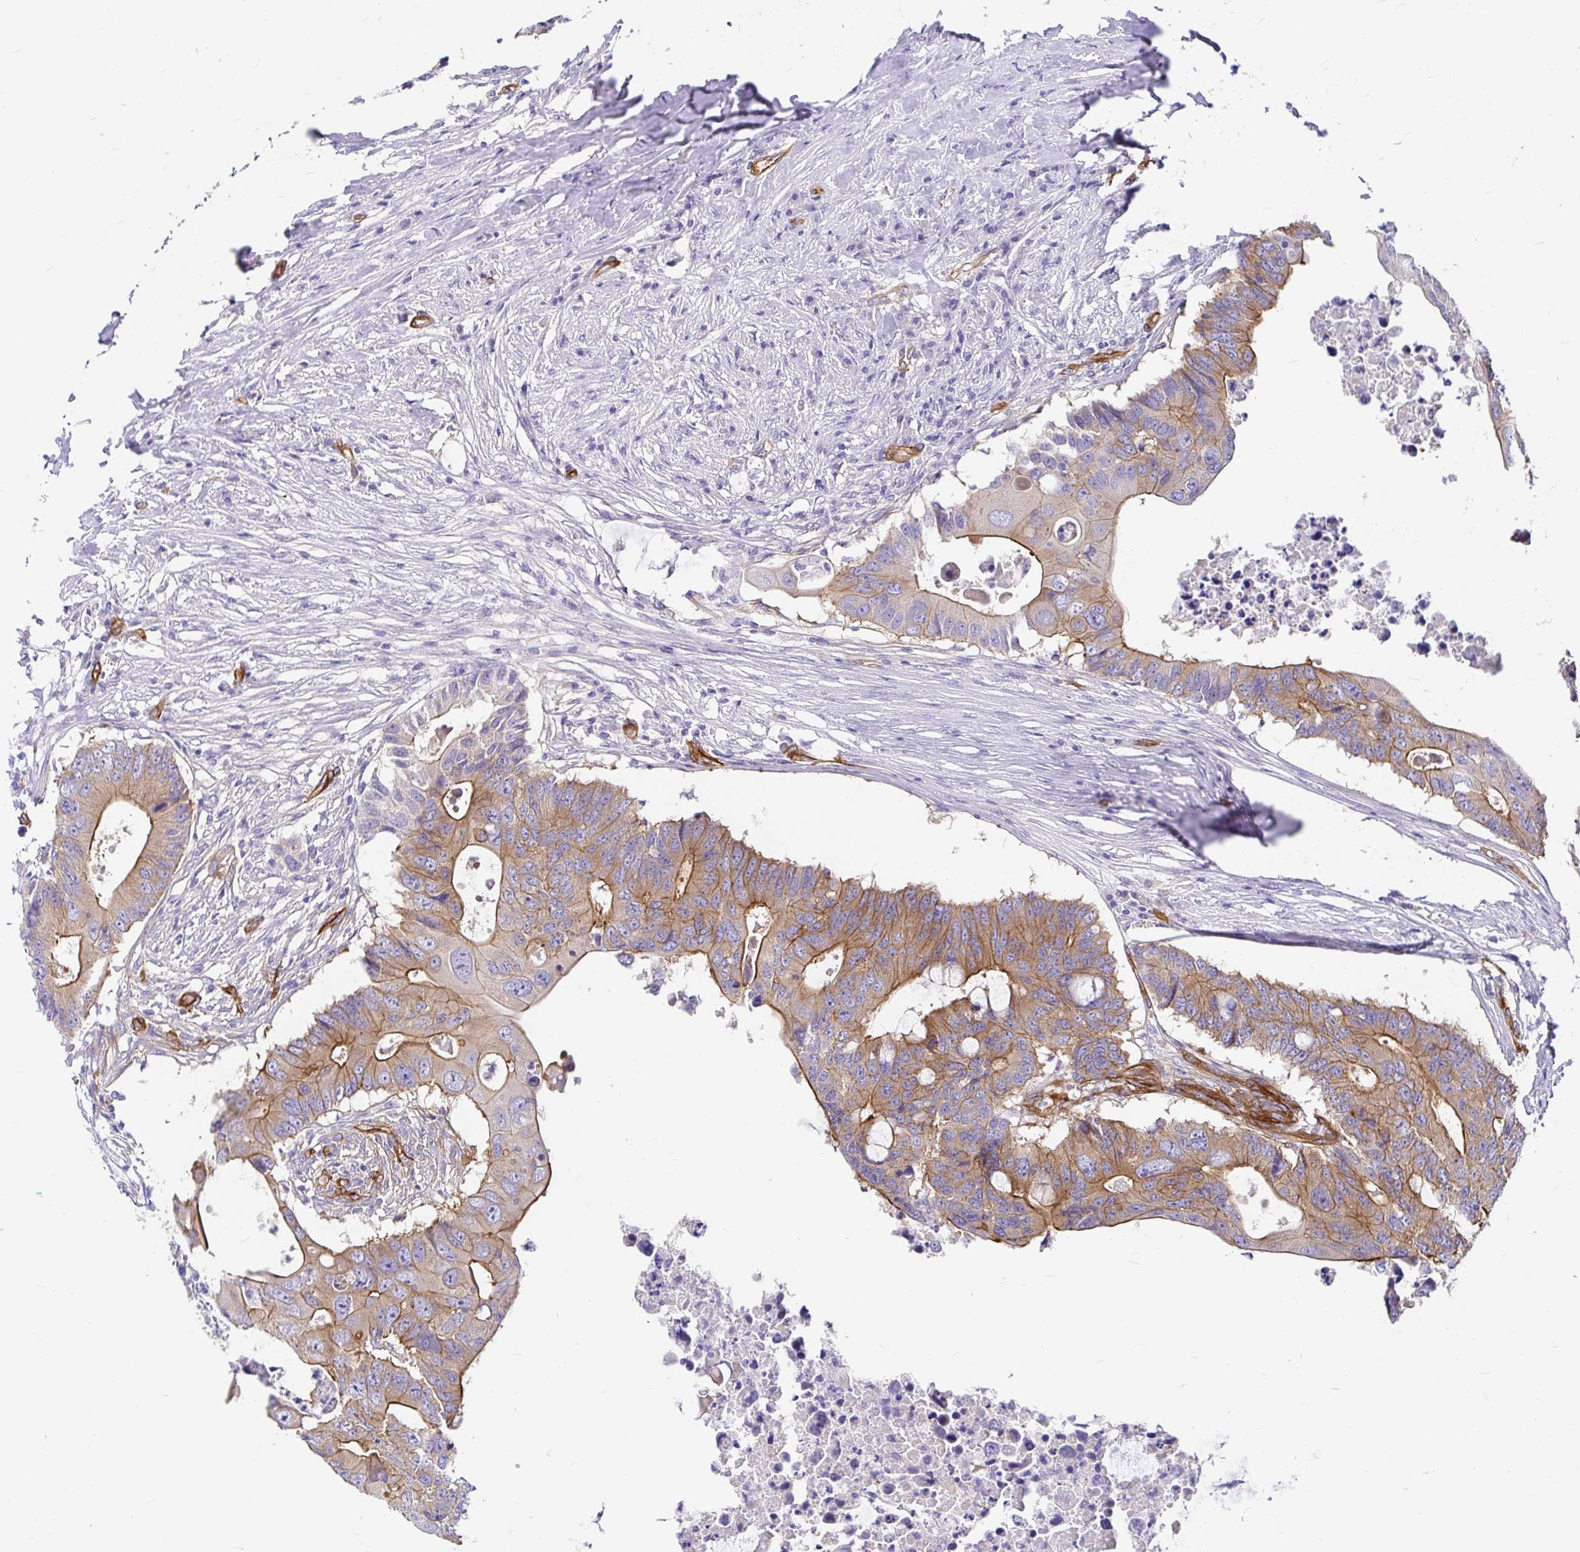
{"staining": {"intensity": "moderate", "quantity": ">75%", "location": "cytoplasmic/membranous"}, "tissue": "colorectal cancer", "cell_type": "Tumor cells", "image_type": "cancer", "snomed": [{"axis": "morphology", "description": "Adenocarcinoma, NOS"}, {"axis": "topography", "description": "Colon"}], "caption": "Immunohistochemistry (DAB (3,3'-diaminobenzidine)) staining of human colorectal cancer (adenocarcinoma) demonstrates moderate cytoplasmic/membranous protein staining in about >75% of tumor cells.", "gene": "MYO1B", "patient": {"sex": "male", "age": 71}}